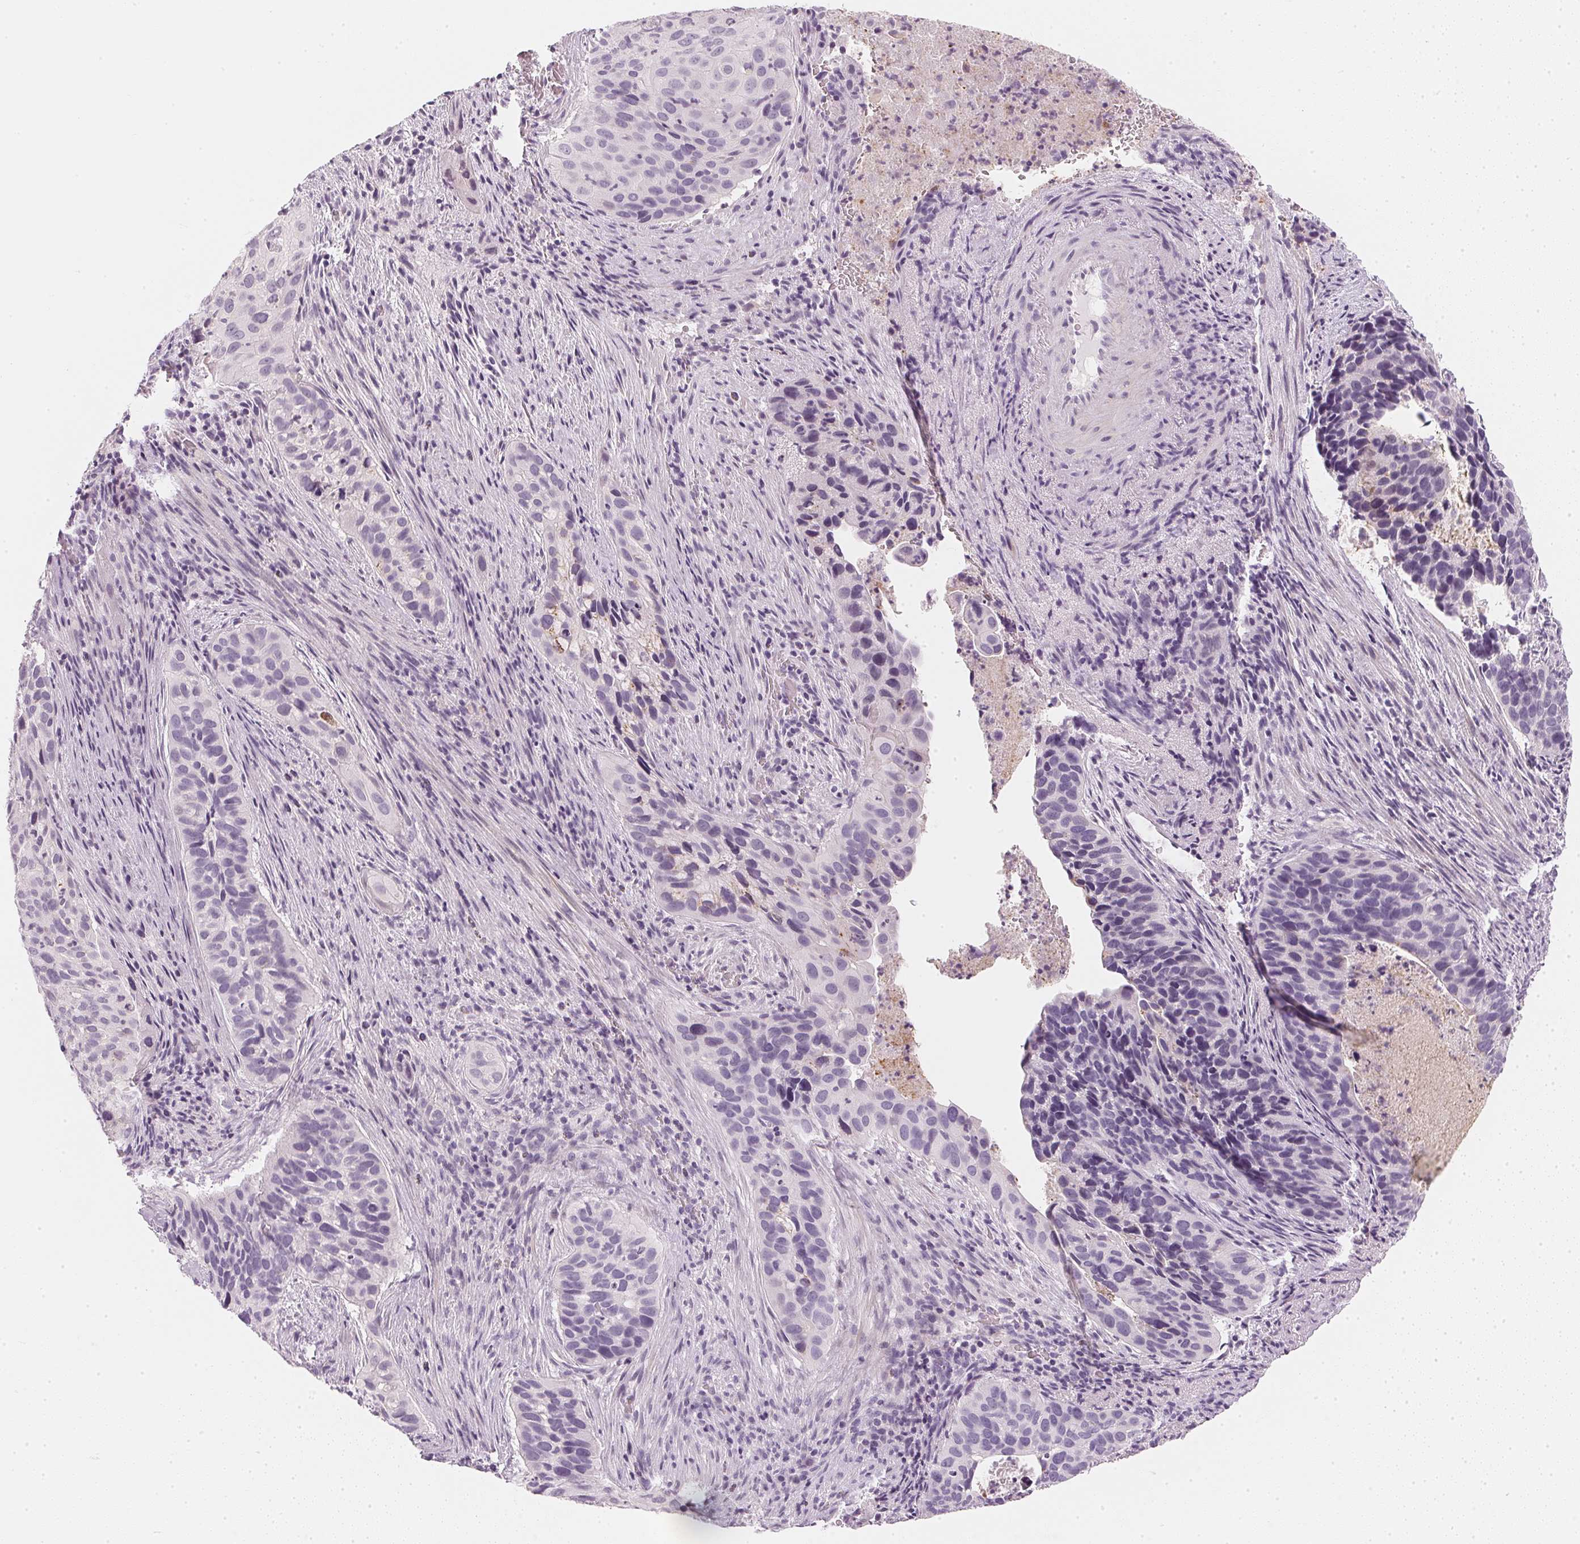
{"staining": {"intensity": "negative", "quantity": "none", "location": "none"}, "tissue": "cervical cancer", "cell_type": "Tumor cells", "image_type": "cancer", "snomed": [{"axis": "morphology", "description": "Squamous cell carcinoma, NOS"}, {"axis": "topography", "description": "Cervix"}], "caption": "Cervical cancer (squamous cell carcinoma) stained for a protein using IHC demonstrates no positivity tumor cells.", "gene": "CHST4", "patient": {"sex": "female", "age": 38}}